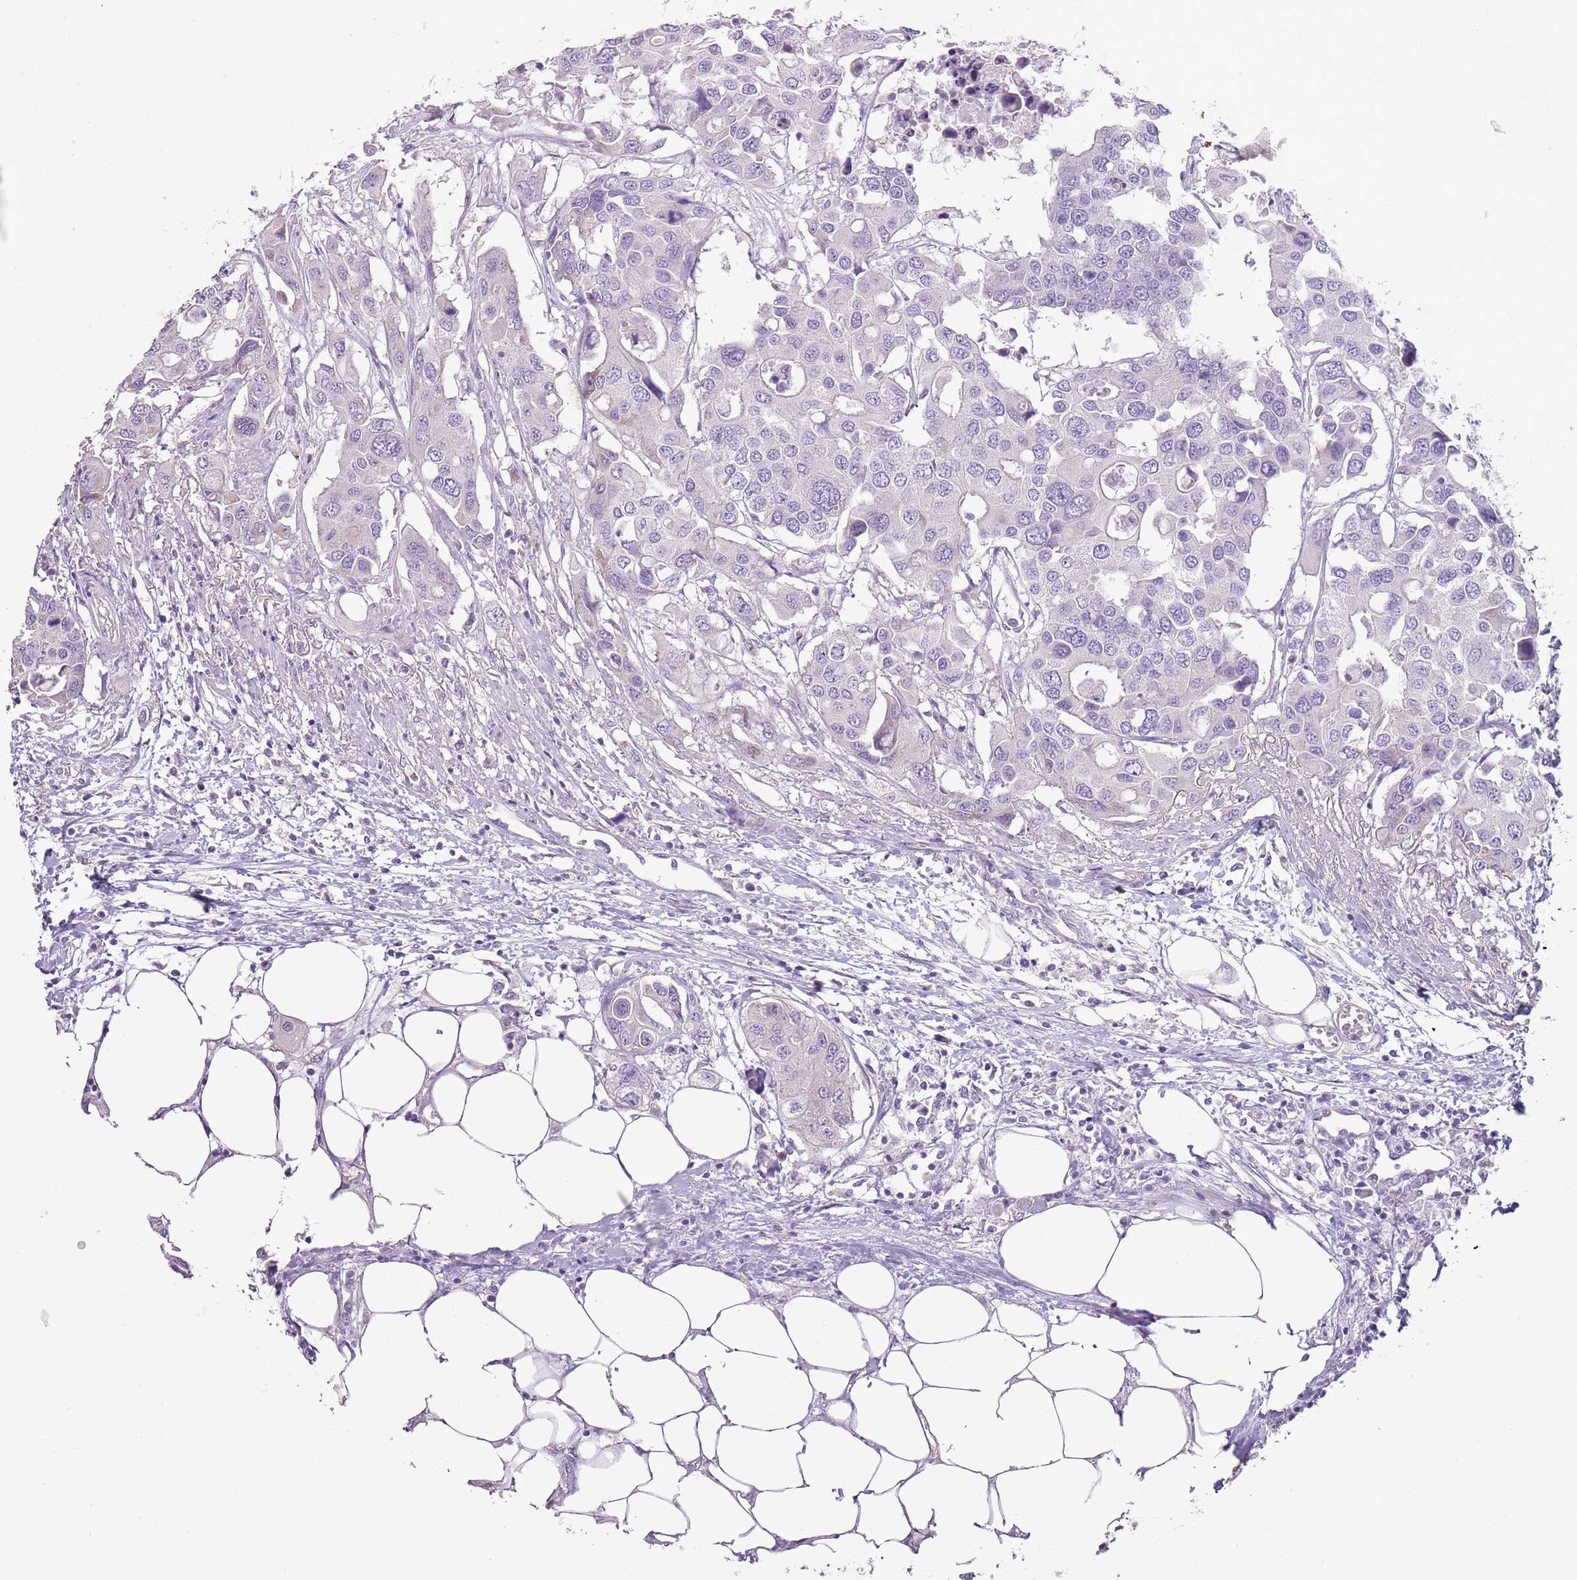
{"staining": {"intensity": "negative", "quantity": "none", "location": "none"}, "tissue": "colorectal cancer", "cell_type": "Tumor cells", "image_type": "cancer", "snomed": [{"axis": "morphology", "description": "Adenocarcinoma, NOS"}, {"axis": "topography", "description": "Colon"}], "caption": "Immunohistochemistry micrograph of neoplastic tissue: human colorectal adenocarcinoma stained with DAB (3,3'-diaminobenzidine) shows no significant protein staining in tumor cells. (DAB (3,3'-diaminobenzidine) immunohistochemistry (IHC), high magnification).", "gene": "ZNF583", "patient": {"sex": "male", "age": 77}}